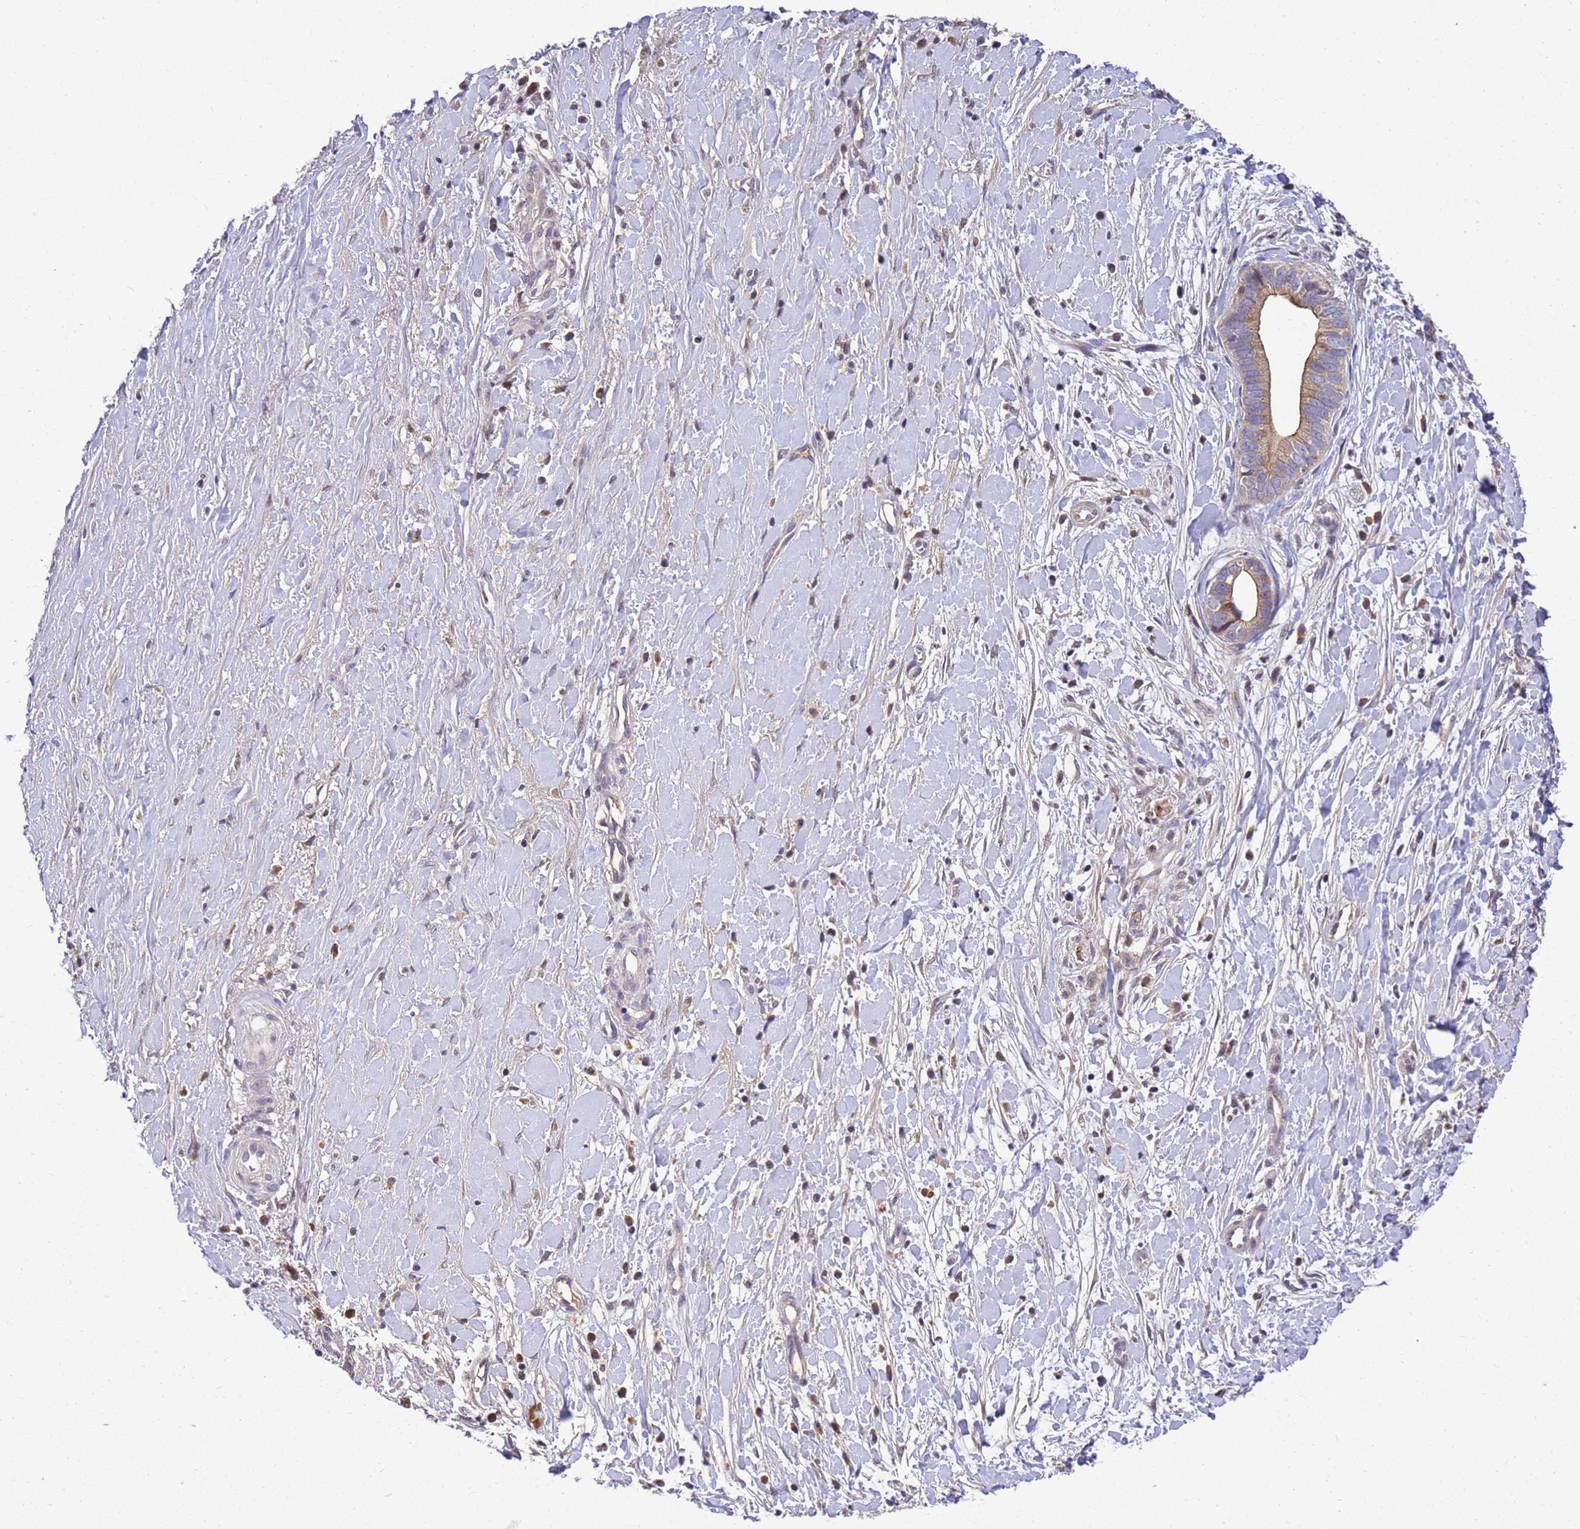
{"staining": {"intensity": "weak", "quantity": ">75%", "location": "cytoplasmic/membranous"}, "tissue": "liver cancer", "cell_type": "Tumor cells", "image_type": "cancer", "snomed": [{"axis": "morphology", "description": "Cholangiocarcinoma"}, {"axis": "topography", "description": "Liver"}], "caption": "Immunohistochemistry image of human liver cancer stained for a protein (brown), which exhibits low levels of weak cytoplasmic/membranous staining in approximately >75% of tumor cells.", "gene": "TMEM74B", "patient": {"sex": "female", "age": 79}}